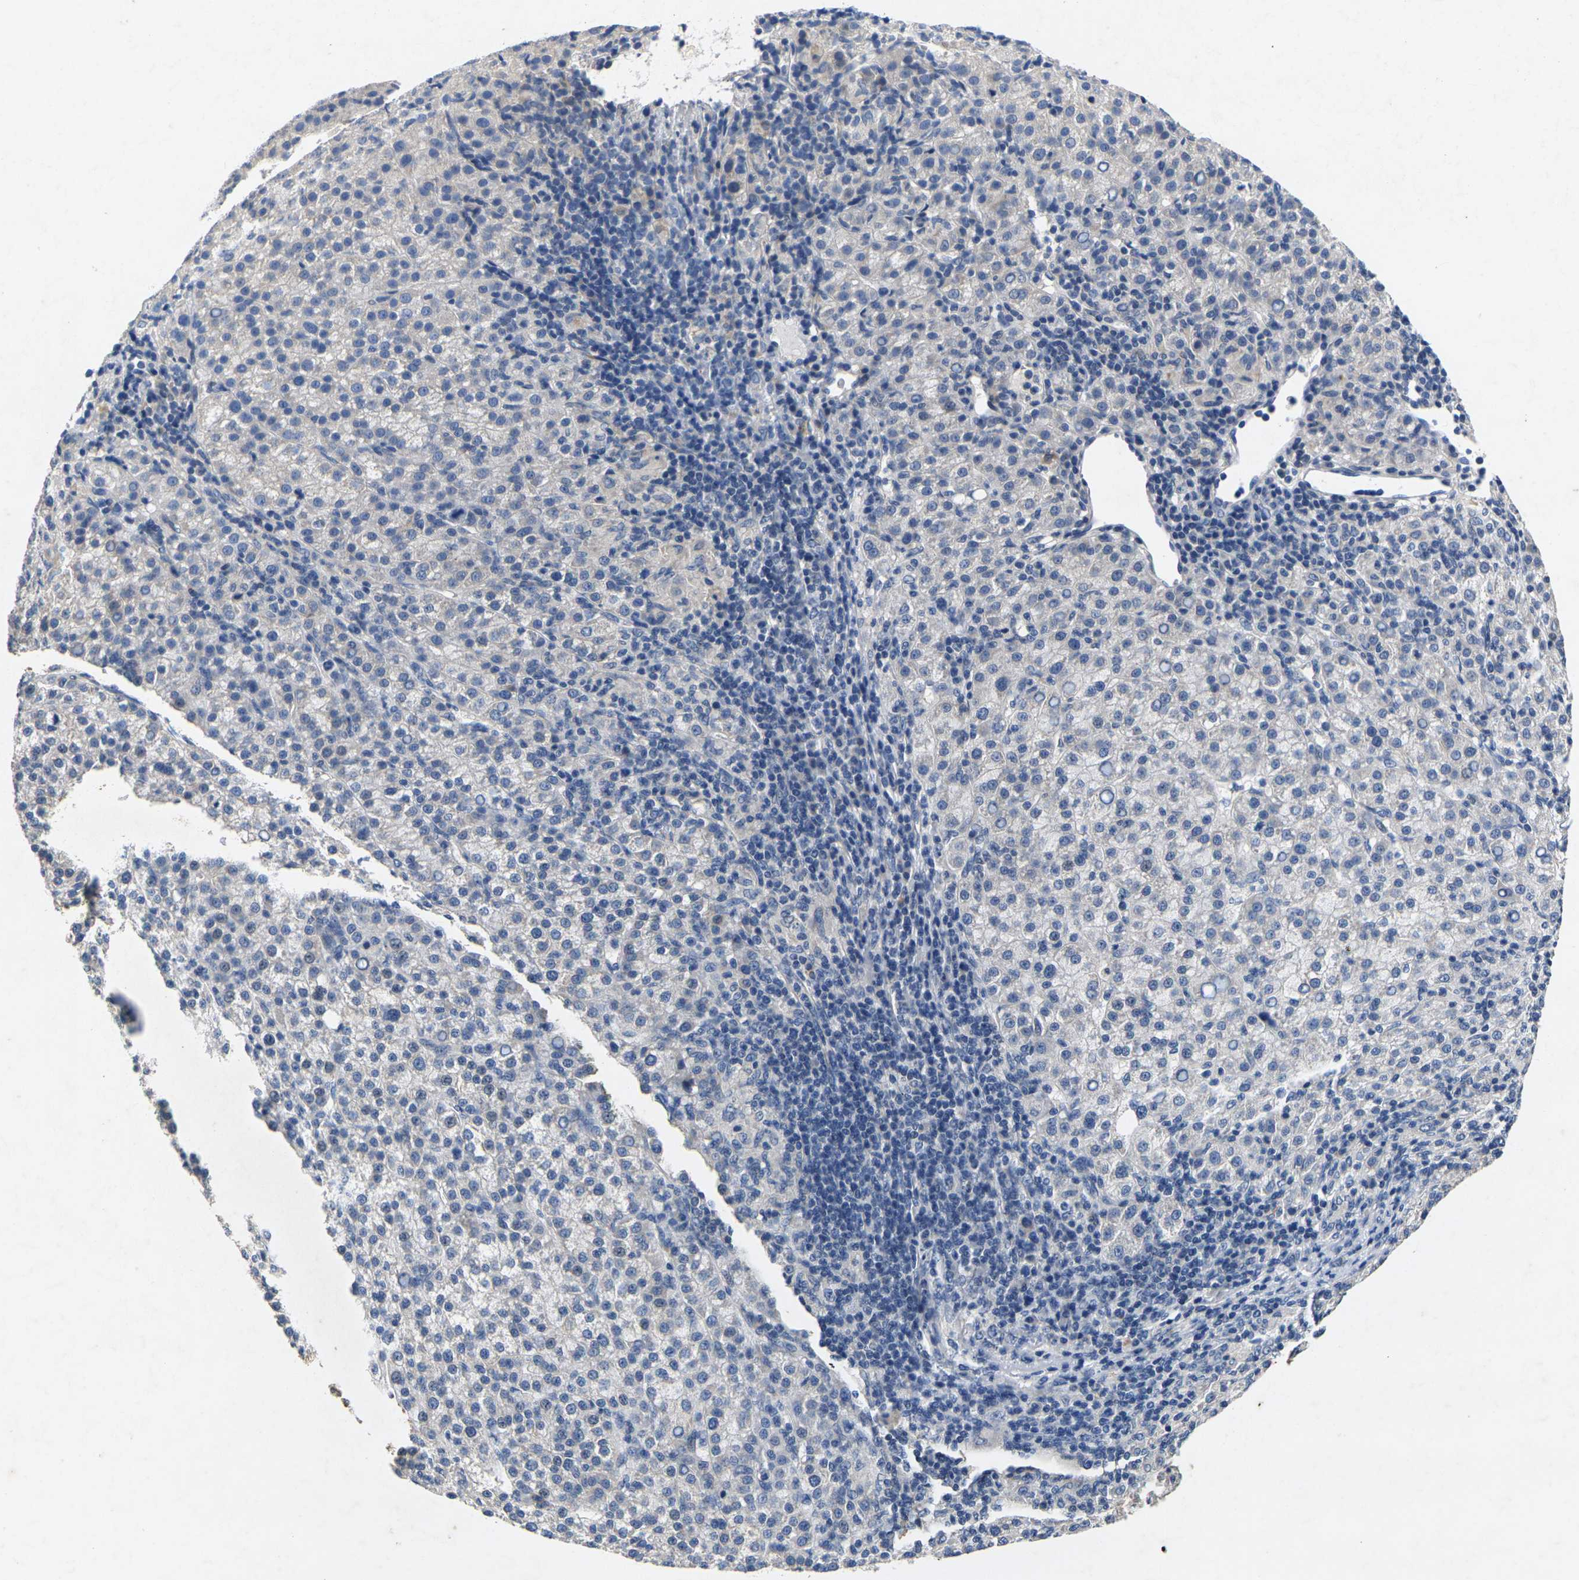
{"staining": {"intensity": "negative", "quantity": "none", "location": "none"}, "tissue": "liver cancer", "cell_type": "Tumor cells", "image_type": "cancer", "snomed": [{"axis": "morphology", "description": "Carcinoma, Hepatocellular, NOS"}, {"axis": "topography", "description": "Liver"}], "caption": "This is a image of IHC staining of liver hepatocellular carcinoma, which shows no positivity in tumor cells.", "gene": "NOCT", "patient": {"sex": "female", "age": 58}}